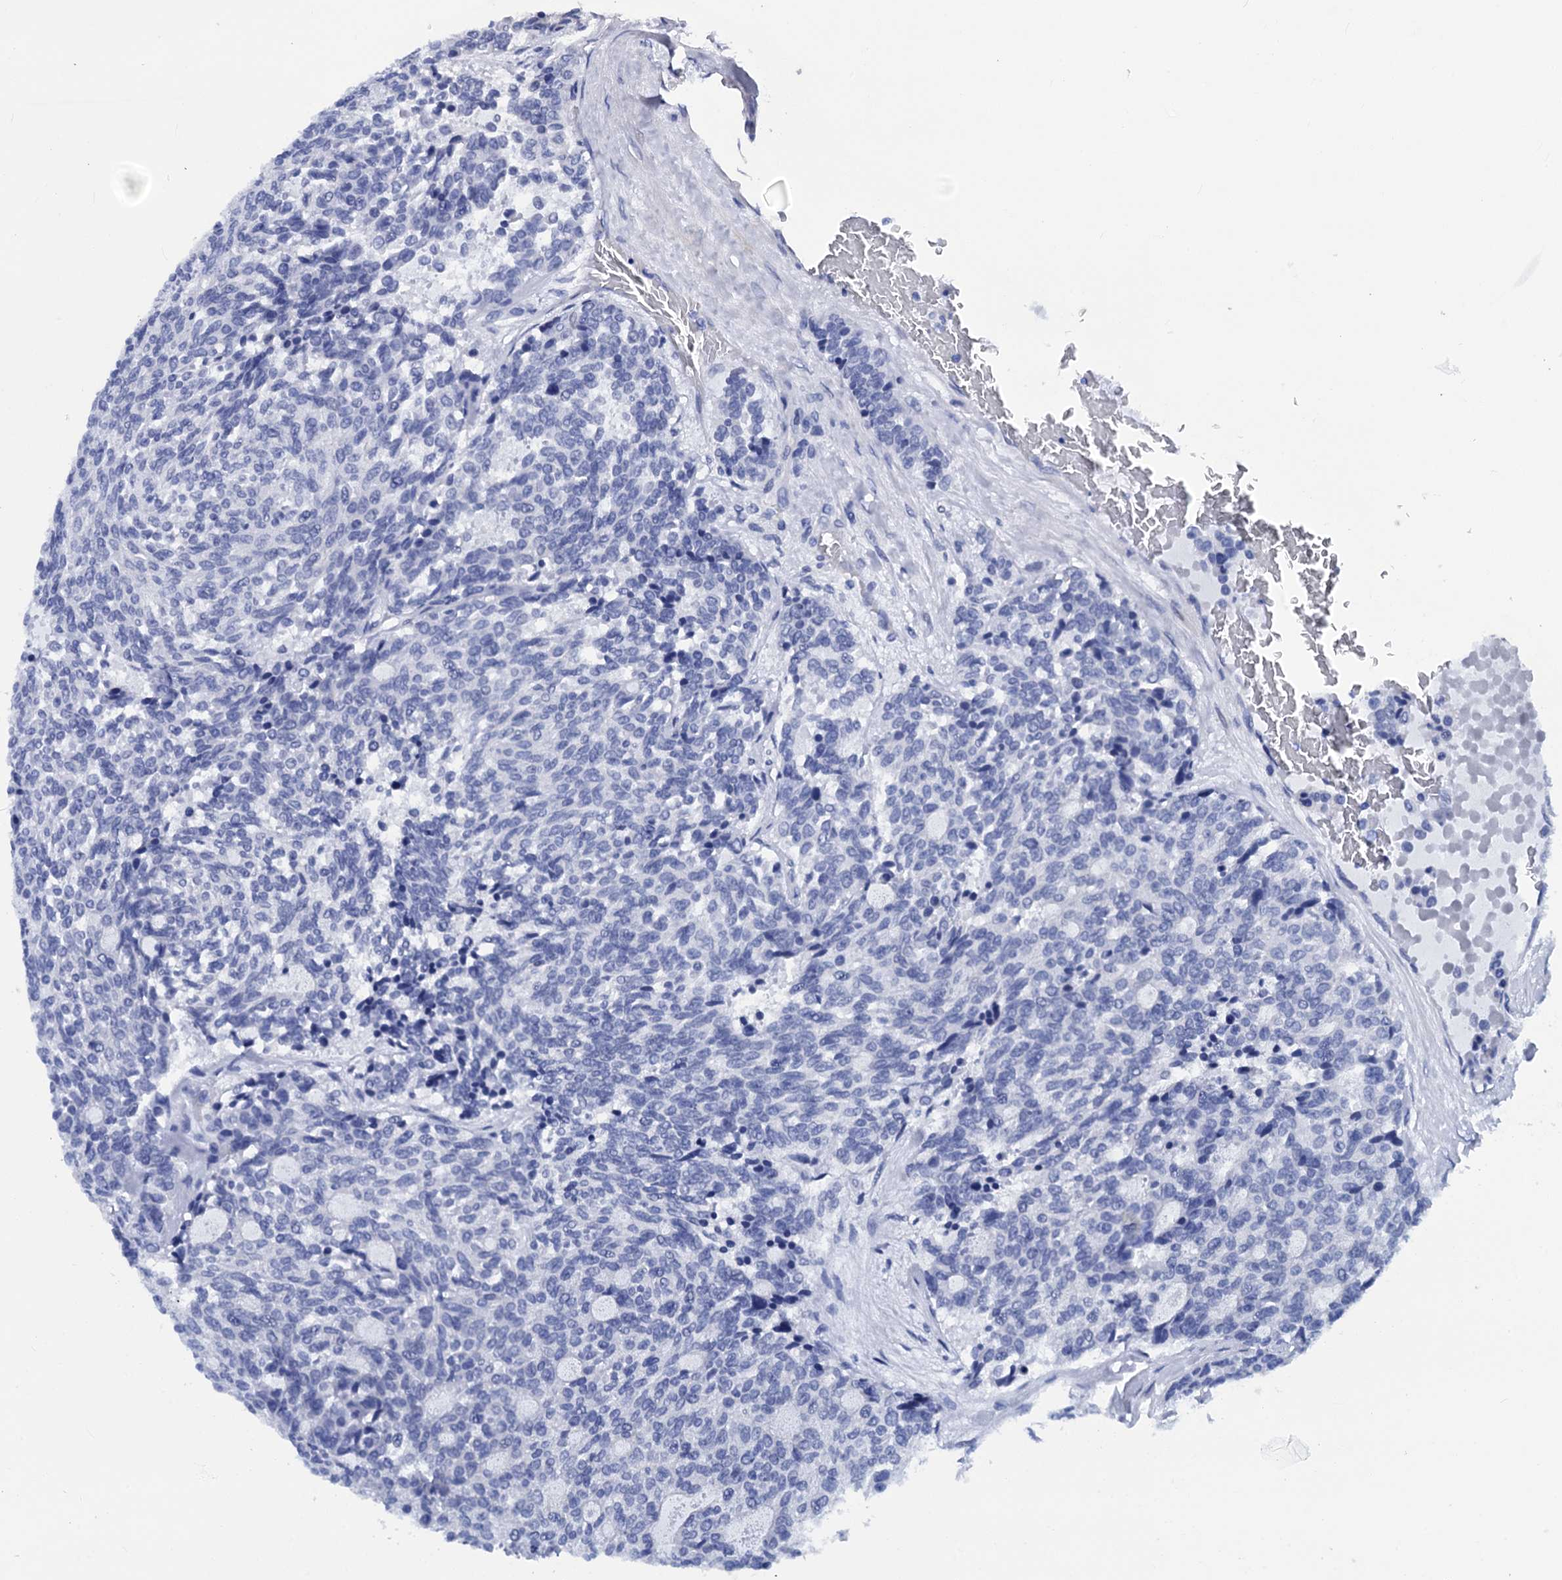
{"staining": {"intensity": "negative", "quantity": "none", "location": "none"}, "tissue": "carcinoid", "cell_type": "Tumor cells", "image_type": "cancer", "snomed": [{"axis": "morphology", "description": "Carcinoid, malignant, NOS"}, {"axis": "topography", "description": "Pancreas"}], "caption": "The micrograph demonstrates no significant positivity in tumor cells of carcinoid (malignant).", "gene": "MYBPC3", "patient": {"sex": "female", "age": 54}}